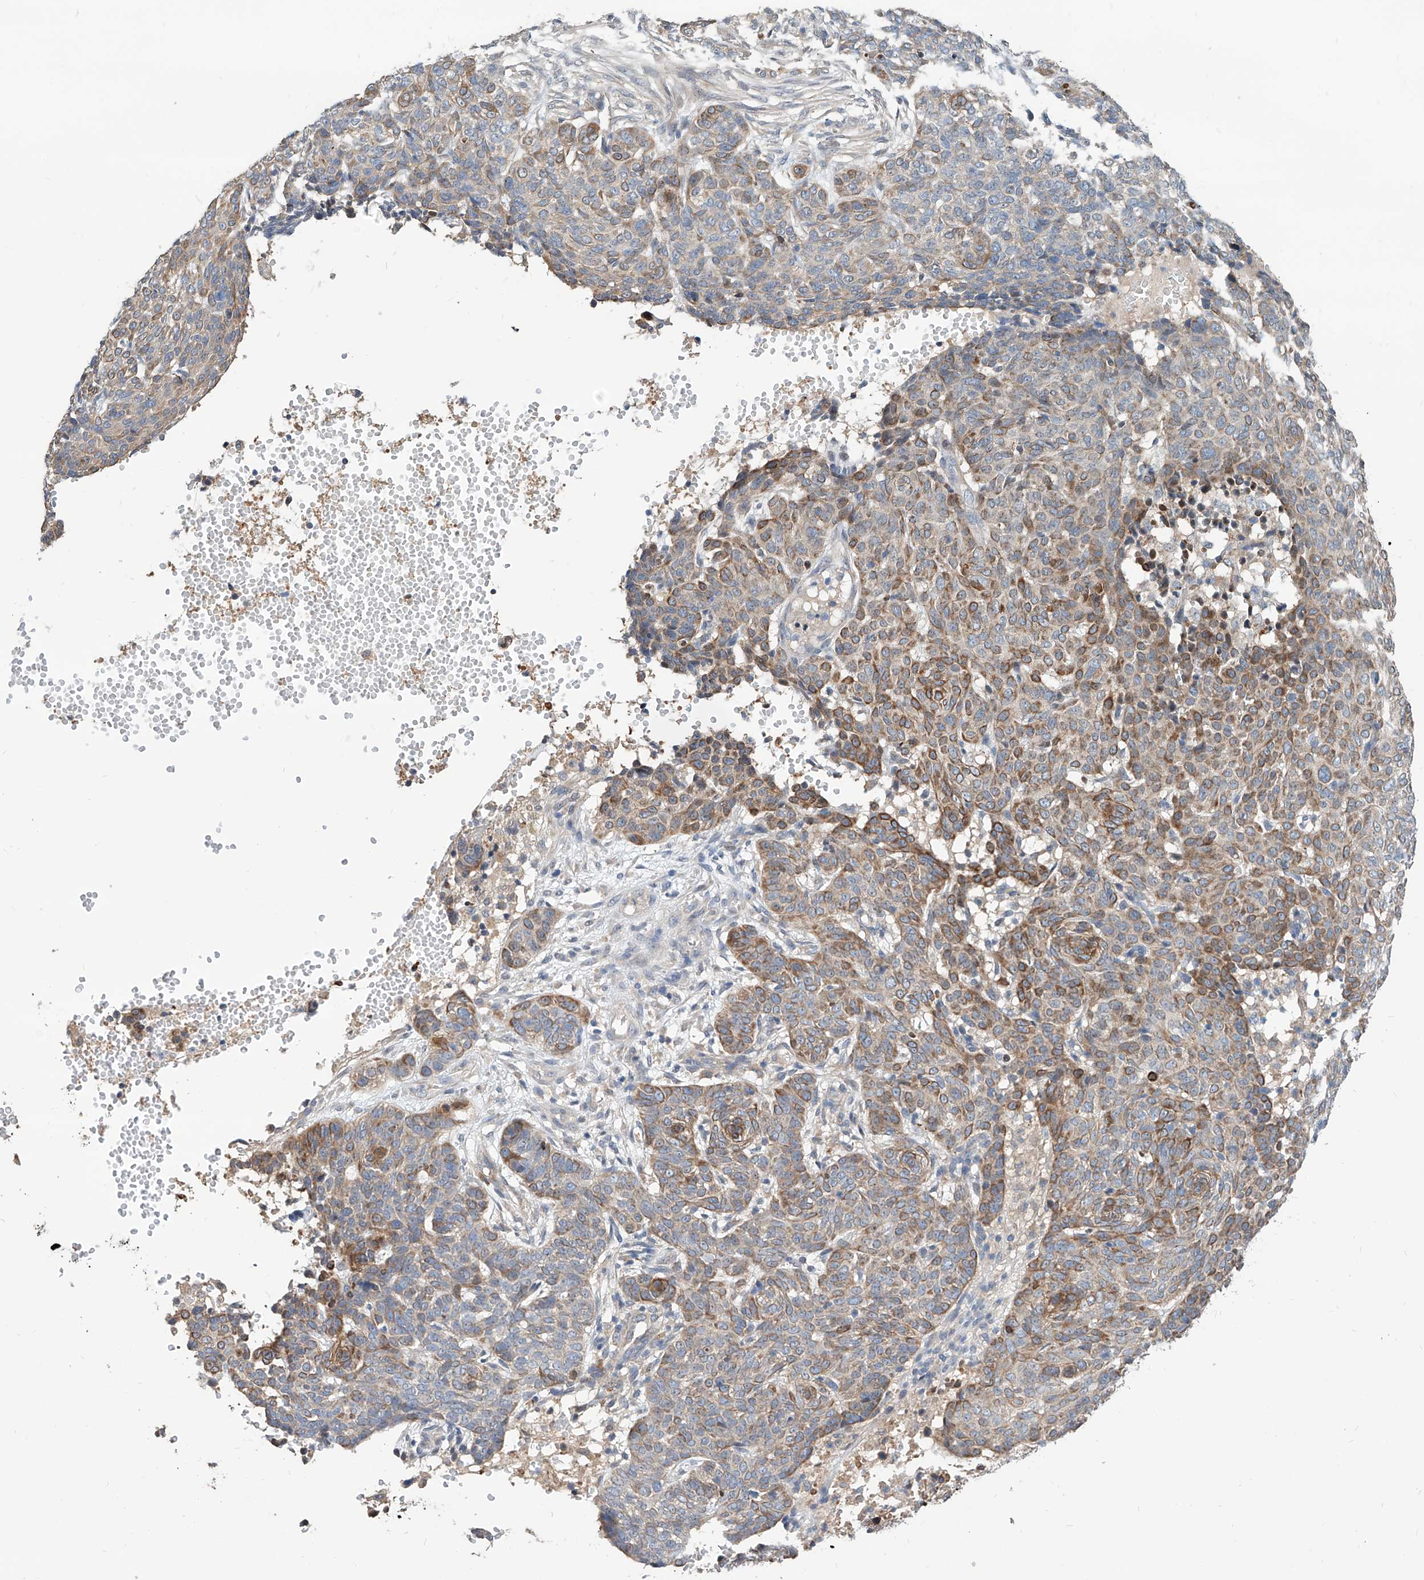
{"staining": {"intensity": "moderate", "quantity": "25%-75%", "location": "cytoplasmic/membranous"}, "tissue": "skin cancer", "cell_type": "Tumor cells", "image_type": "cancer", "snomed": [{"axis": "morphology", "description": "Basal cell carcinoma"}, {"axis": "topography", "description": "Skin"}], "caption": "A histopathology image showing moderate cytoplasmic/membranous staining in approximately 25%-75% of tumor cells in skin cancer, as visualized by brown immunohistochemical staining.", "gene": "MAGEE2", "patient": {"sex": "male", "age": 85}}